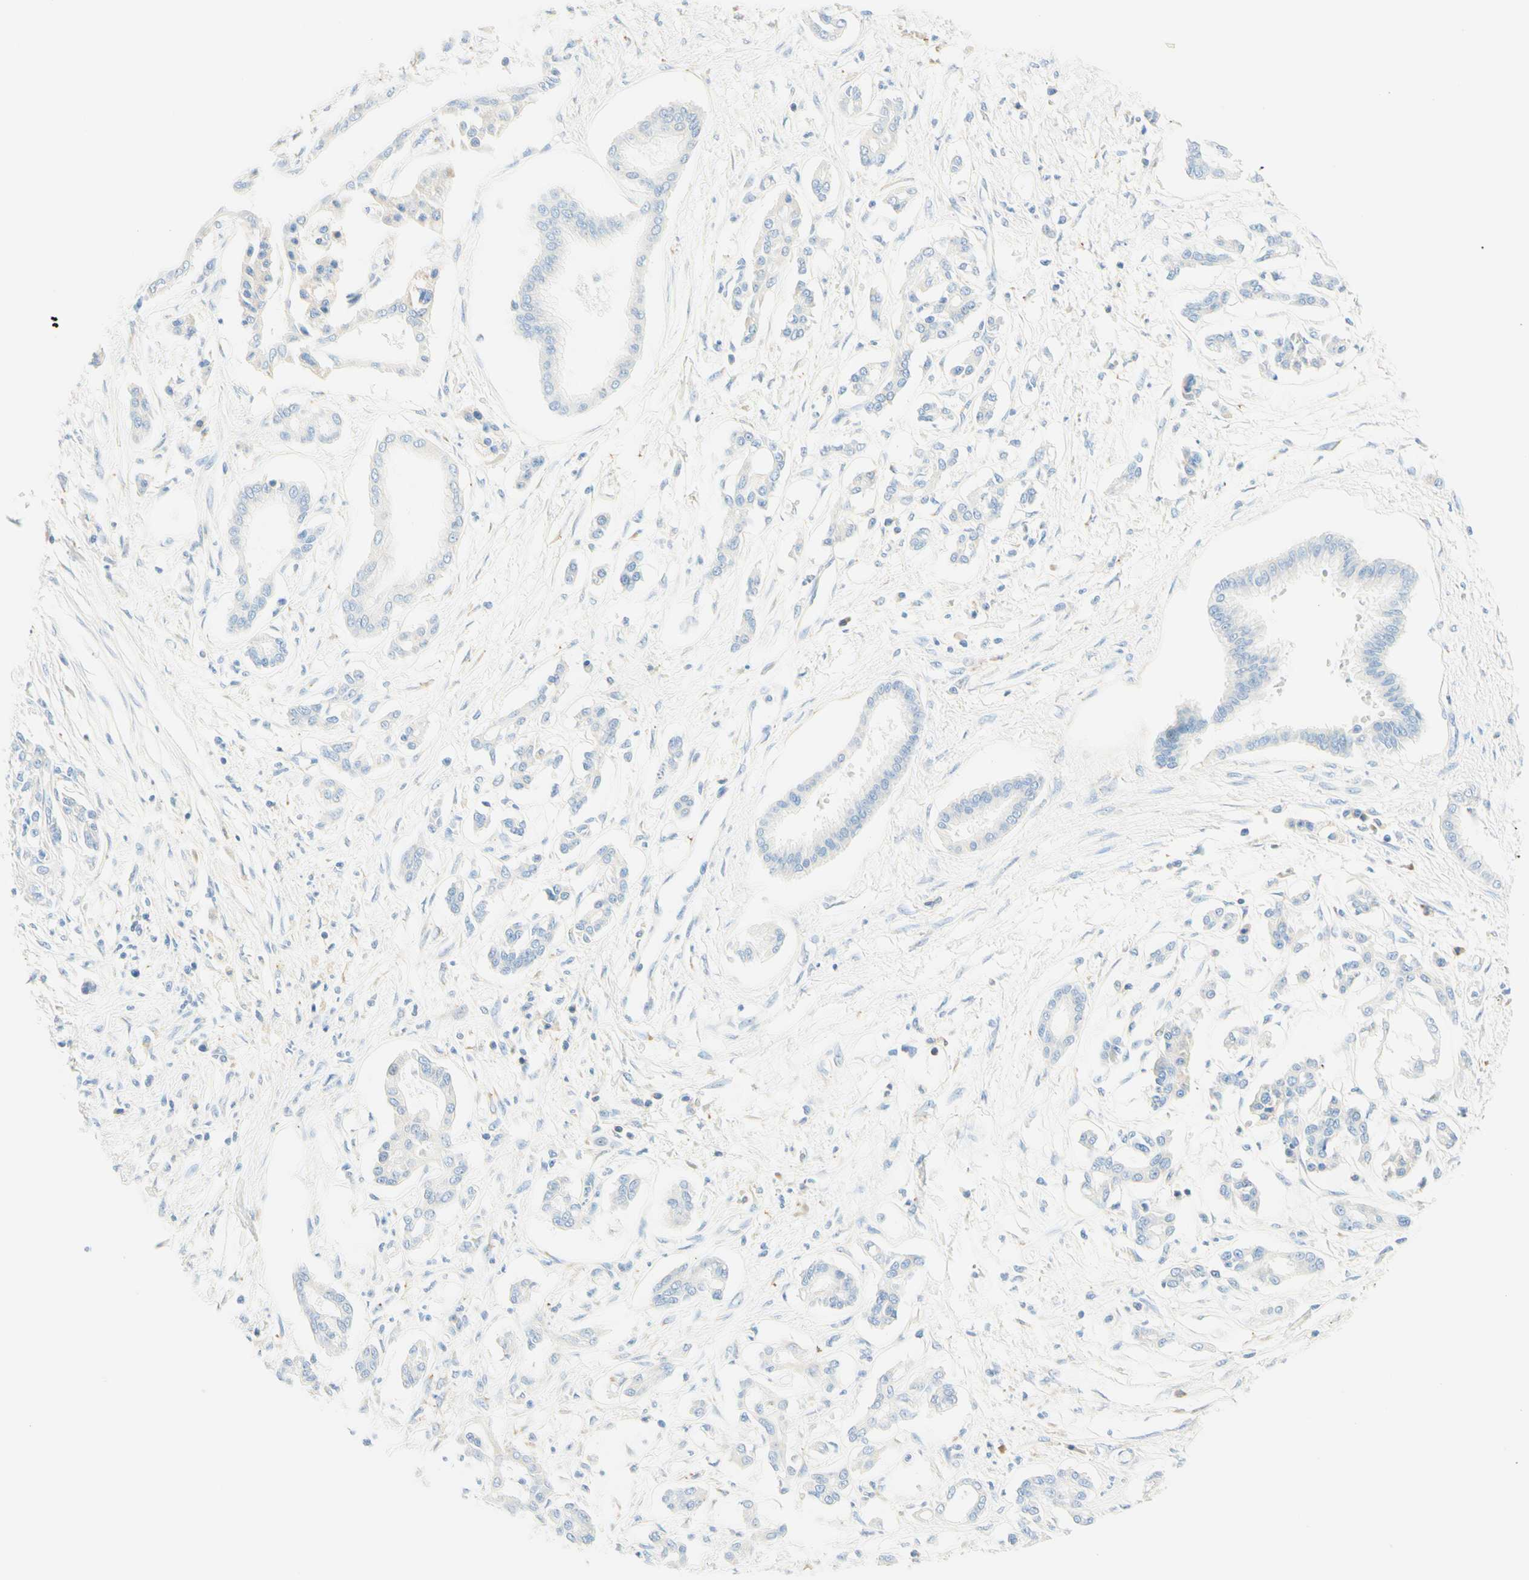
{"staining": {"intensity": "negative", "quantity": "none", "location": "none"}, "tissue": "pancreatic cancer", "cell_type": "Tumor cells", "image_type": "cancer", "snomed": [{"axis": "morphology", "description": "Adenocarcinoma, NOS"}, {"axis": "topography", "description": "Pancreas"}], "caption": "Tumor cells are negative for brown protein staining in pancreatic adenocarcinoma. (DAB (3,3'-diaminobenzidine) immunohistochemistry (IHC) with hematoxylin counter stain).", "gene": "LAT", "patient": {"sex": "male", "age": 56}}